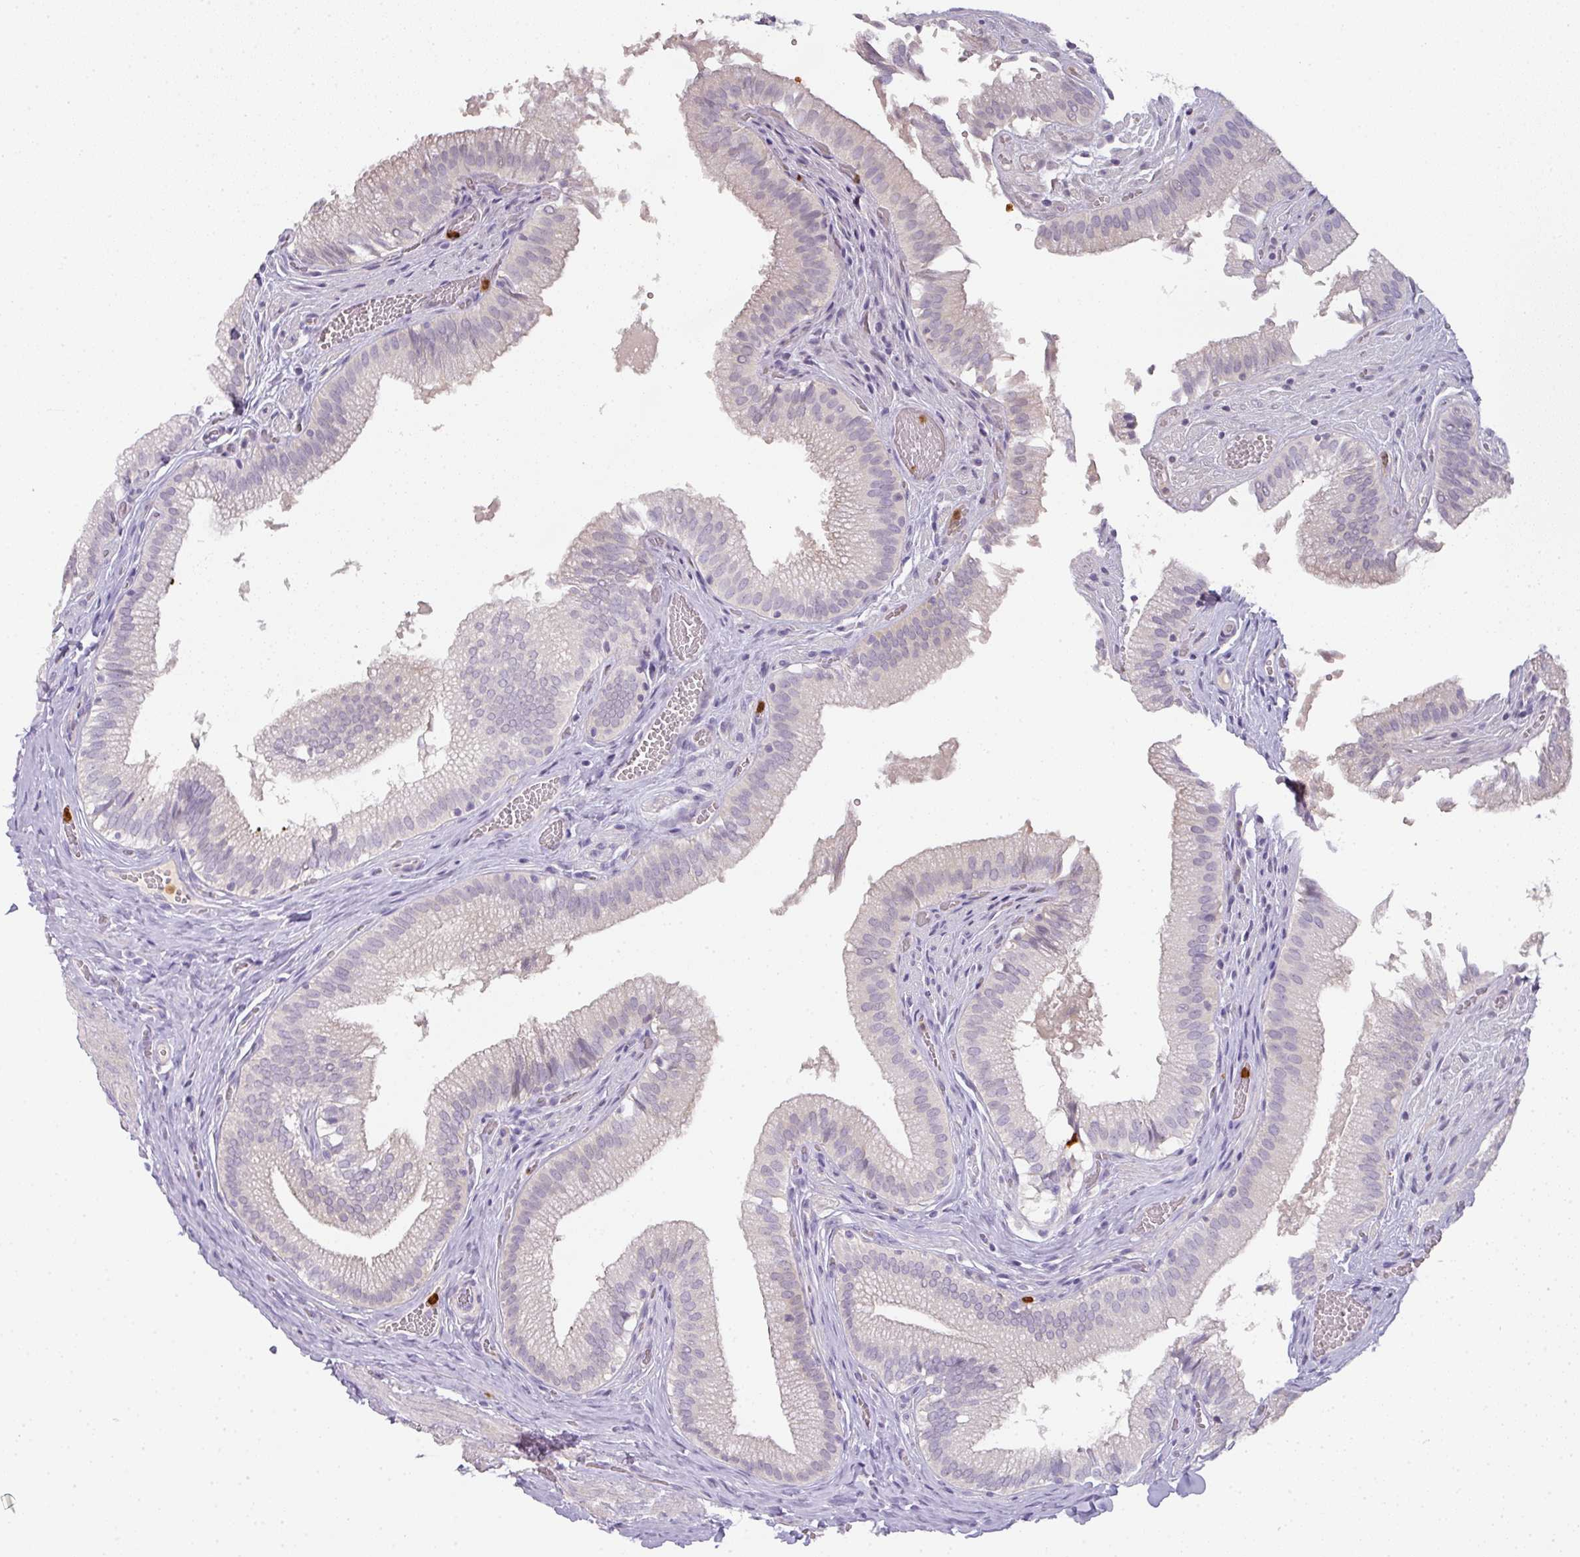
{"staining": {"intensity": "weak", "quantity": "<25%", "location": "cytoplasmic/membranous"}, "tissue": "gallbladder", "cell_type": "Glandular cells", "image_type": "normal", "snomed": [{"axis": "morphology", "description": "Normal tissue, NOS"}, {"axis": "topography", "description": "Gallbladder"}, {"axis": "topography", "description": "Peripheral nerve tissue"}], "caption": "Immunohistochemistry (IHC) micrograph of benign gallbladder: human gallbladder stained with DAB (3,3'-diaminobenzidine) shows no significant protein positivity in glandular cells.", "gene": "HHEX", "patient": {"sex": "male", "age": 17}}